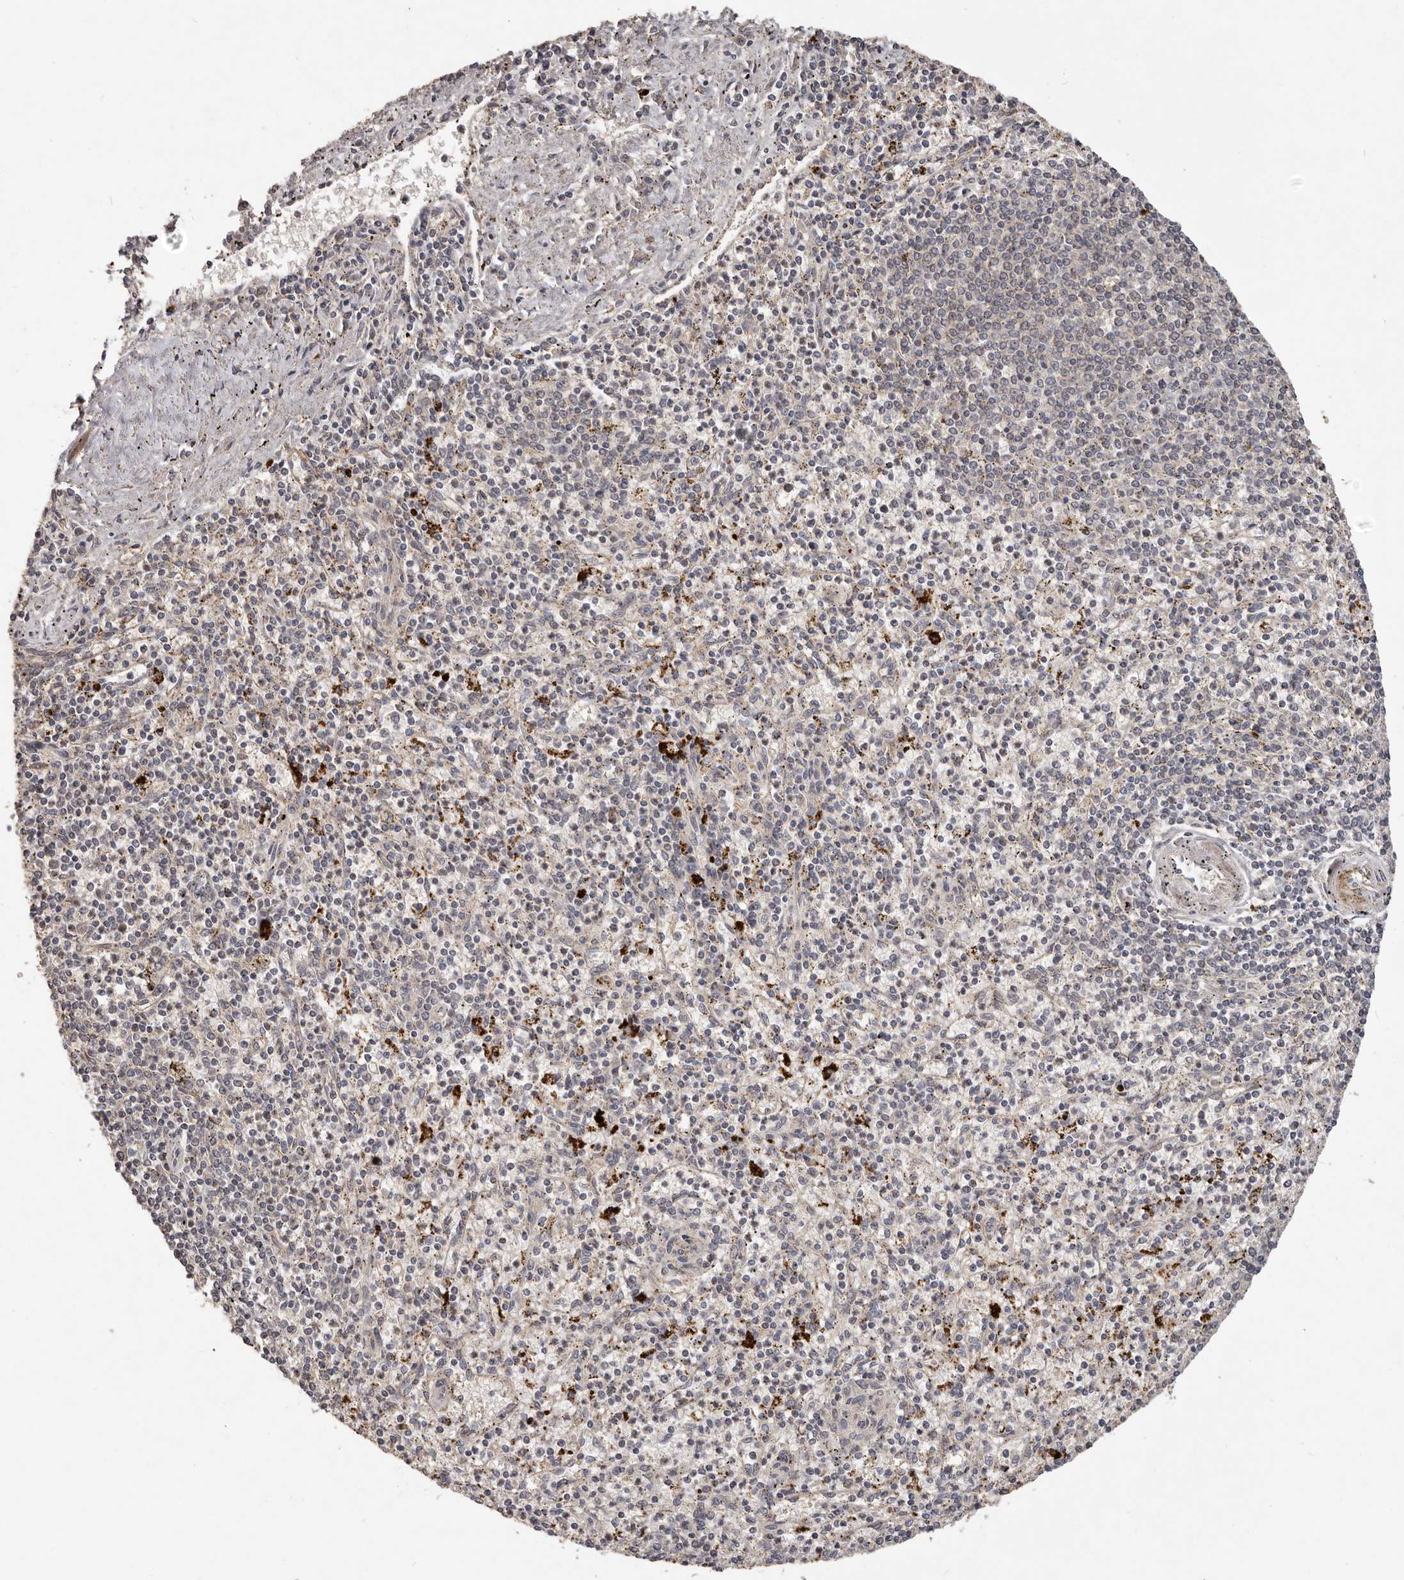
{"staining": {"intensity": "negative", "quantity": "none", "location": "none"}, "tissue": "spleen", "cell_type": "Cells in red pulp", "image_type": "normal", "snomed": [{"axis": "morphology", "description": "Normal tissue, NOS"}, {"axis": "topography", "description": "Spleen"}], "caption": "Cells in red pulp show no significant protein positivity in normal spleen. (Immunohistochemistry (ihc), brightfield microscopy, high magnification).", "gene": "PLOD2", "patient": {"sex": "male", "age": 72}}